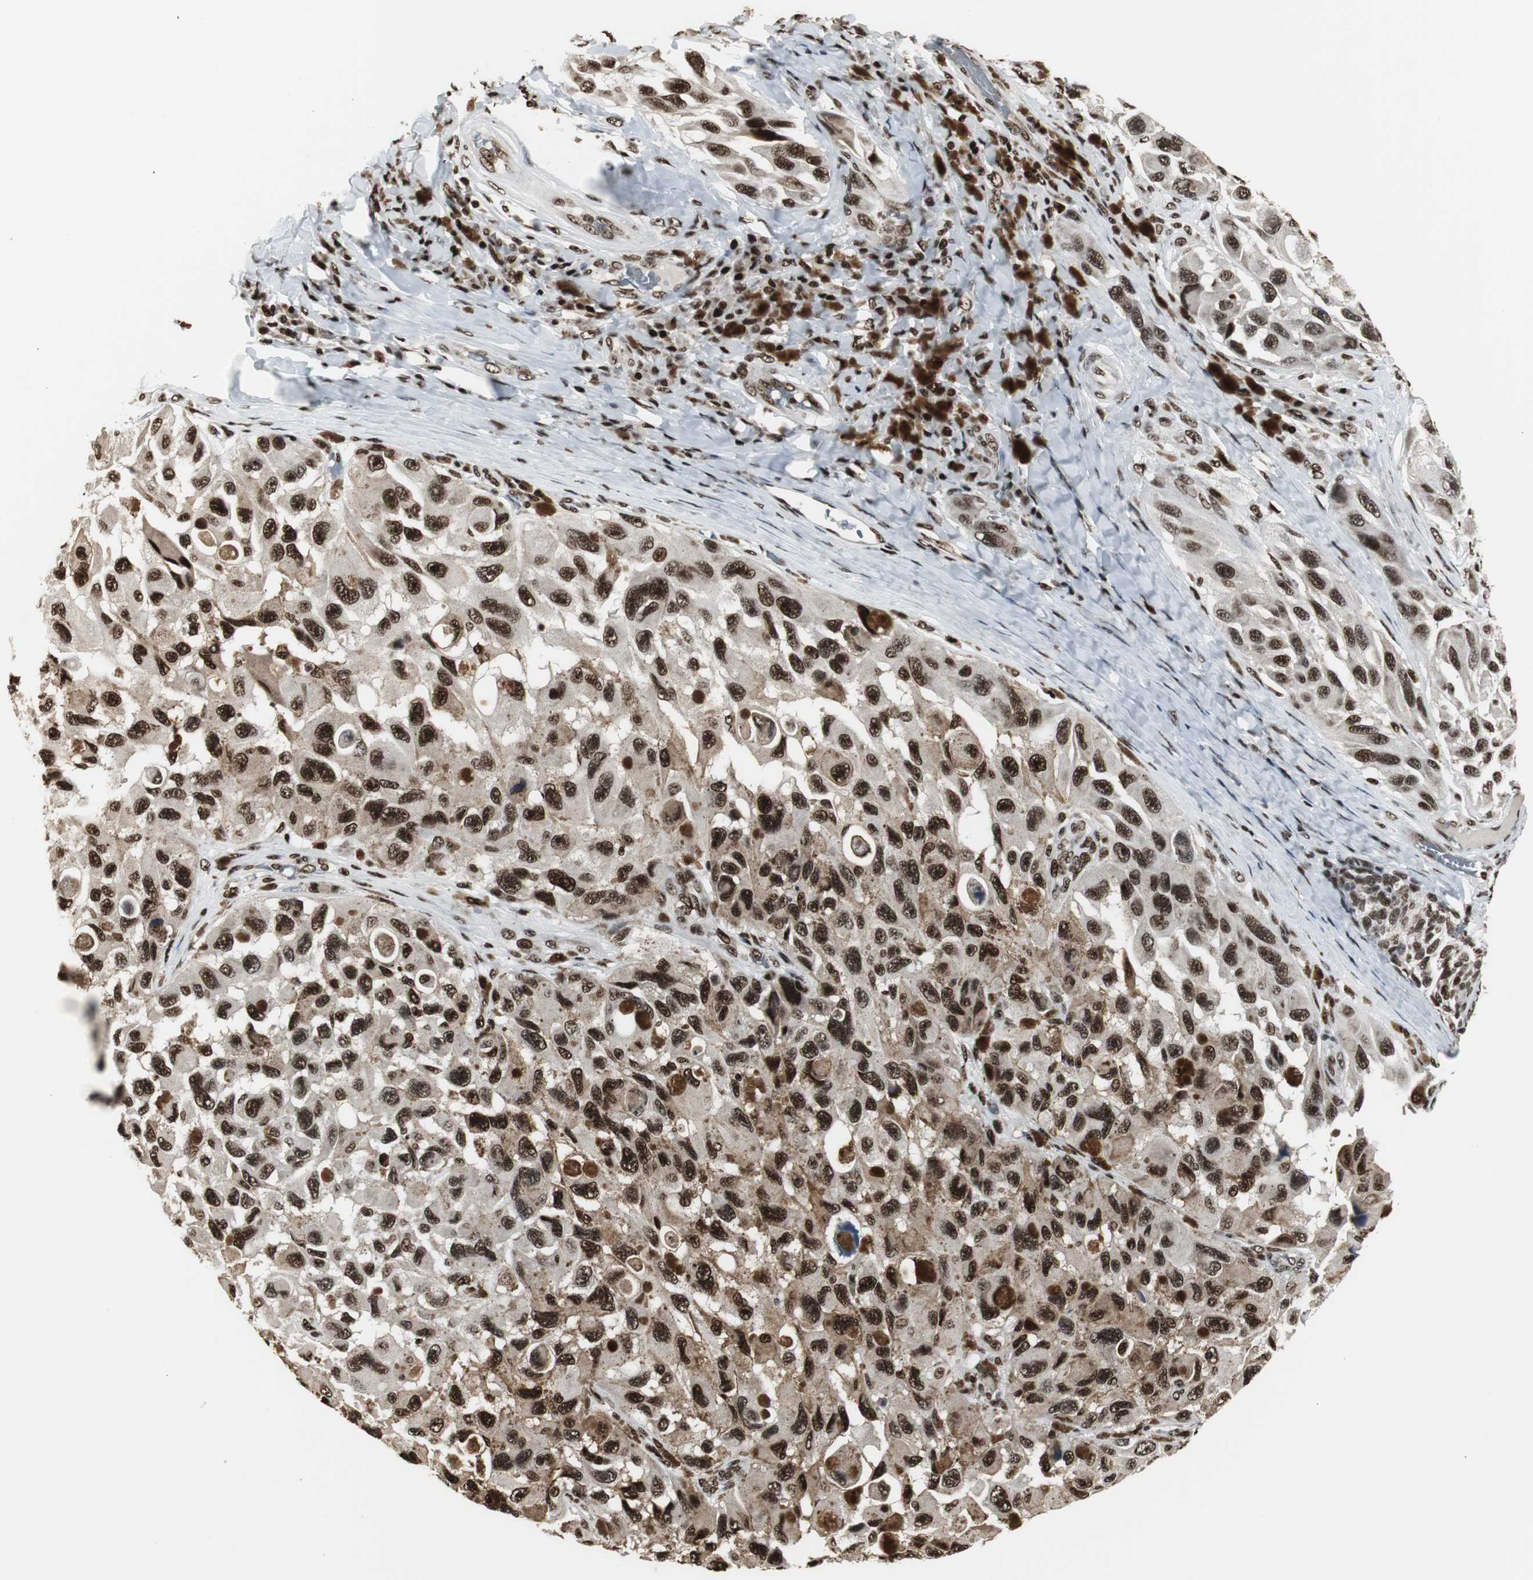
{"staining": {"intensity": "strong", "quantity": ">75%", "location": "nuclear"}, "tissue": "melanoma", "cell_type": "Tumor cells", "image_type": "cancer", "snomed": [{"axis": "morphology", "description": "Malignant melanoma, NOS"}, {"axis": "topography", "description": "Skin"}], "caption": "Brown immunohistochemical staining in human melanoma reveals strong nuclear positivity in approximately >75% of tumor cells.", "gene": "PARN", "patient": {"sex": "female", "age": 73}}